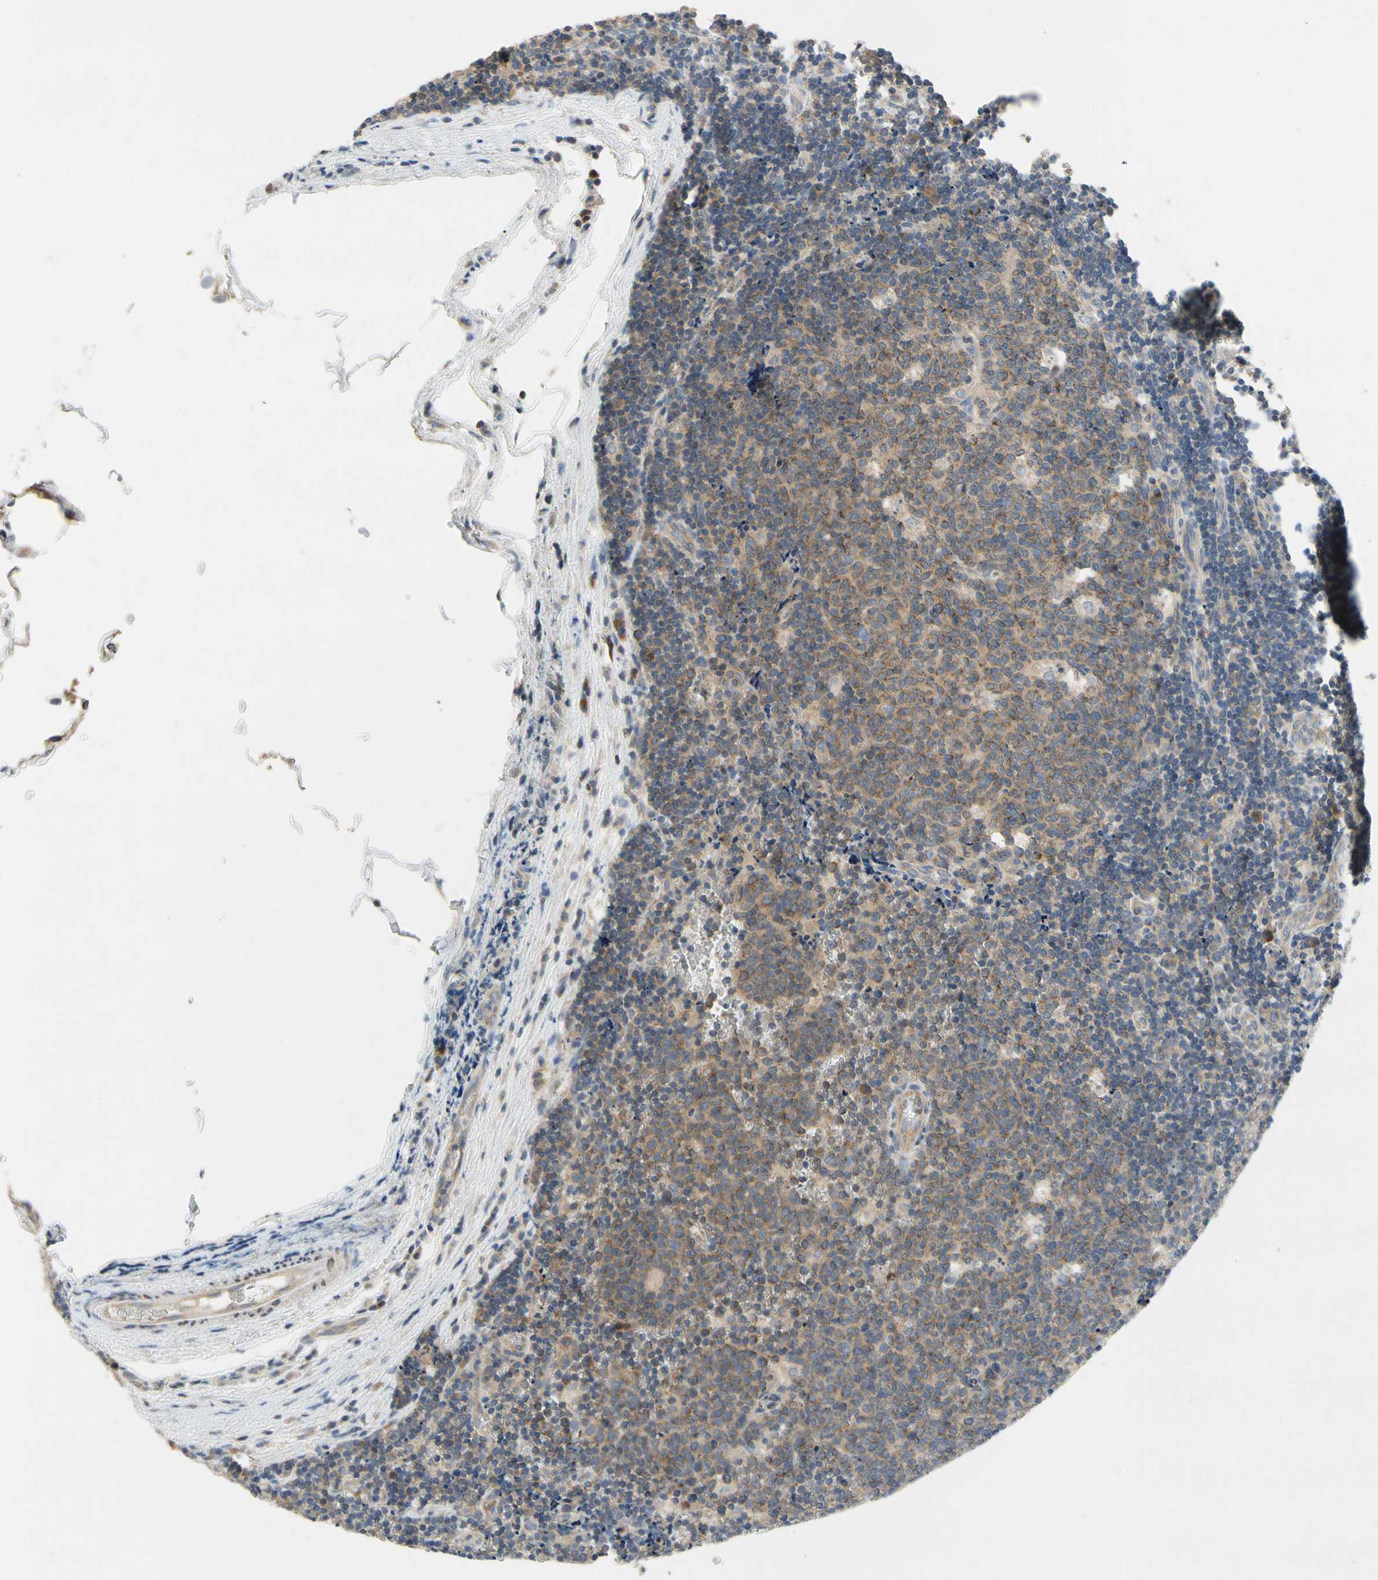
{"staining": {"intensity": "moderate", "quantity": ">75%", "location": "cytoplasmic/membranous"}, "tissue": "lymph node", "cell_type": "Germinal center cells", "image_type": "normal", "snomed": [{"axis": "morphology", "description": "Normal tissue, NOS"}, {"axis": "topography", "description": "Lymph node"}, {"axis": "topography", "description": "Salivary gland"}], "caption": "A brown stain highlights moderate cytoplasmic/membranous positivity of a protein in germinal center cells of benign human lymph node.", "gene": "KLHDC8B", "patient": {"sex": "male", "age": 8}}